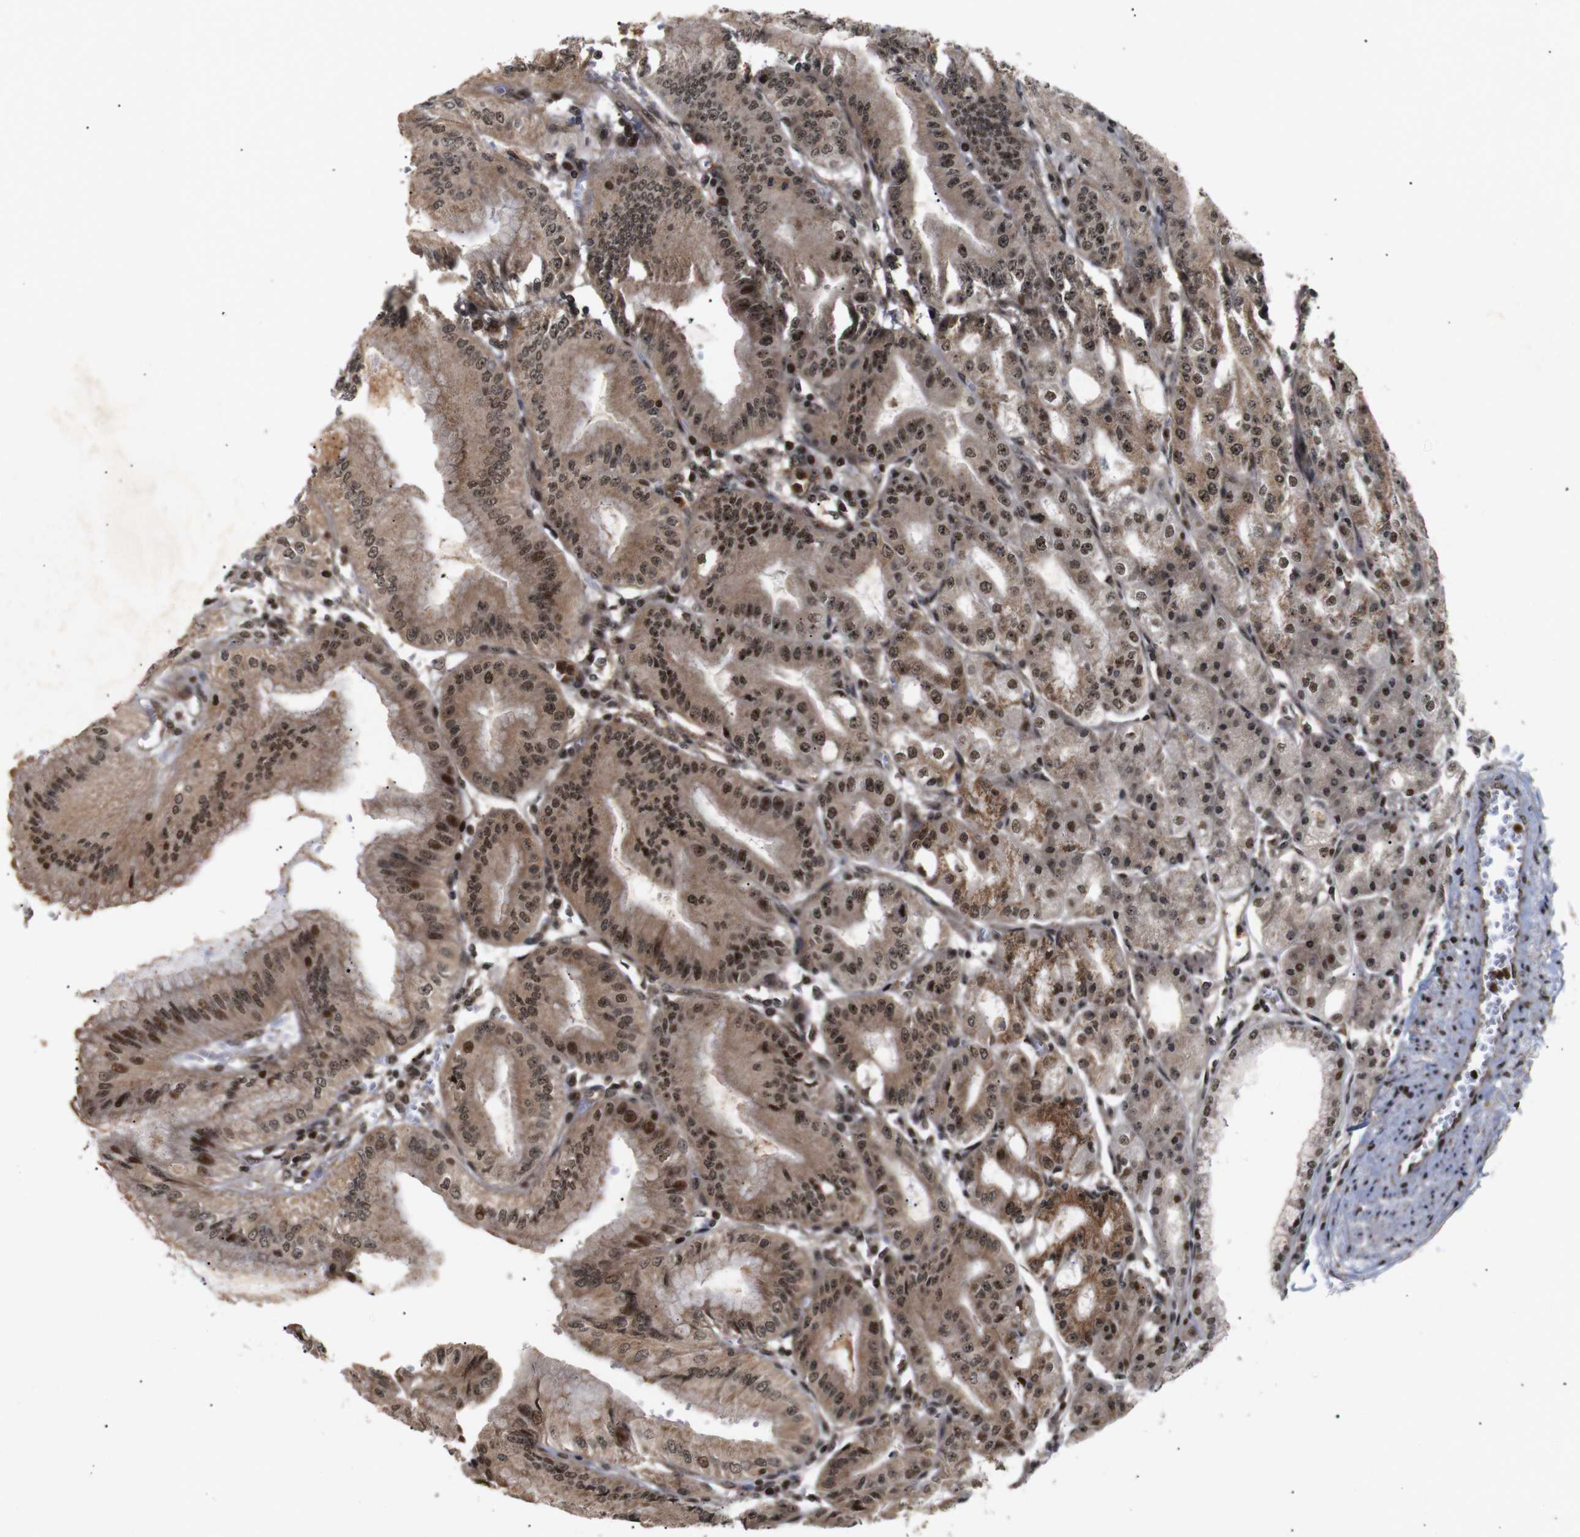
{"staining": {"intensity": "strong", "quantity": ">75%", "location": "cytoplasmic/membranous,nuclear"}, "tissue": "stomach", "cell_type": "Glandular cells", "image_type": "normal", "snomed": [{"axis": "morphology", "description": "Normal tissue, NOS"}, {"axis": "topography", "description": "Stomach, lower"}], "caption": "The image demonstrates a brown stain indicating the presence of a protein in the cytoplasmic/membranous,nuclear of glandular cells in stomach. The staining was performed using DAB (3,3'-diaminobenzidine), with brown indicating positive protein expression. Nuclei are stained blue with hematoxylin.", "gene": "KIF23", "patient": {"sex": "male", "age": 71}}